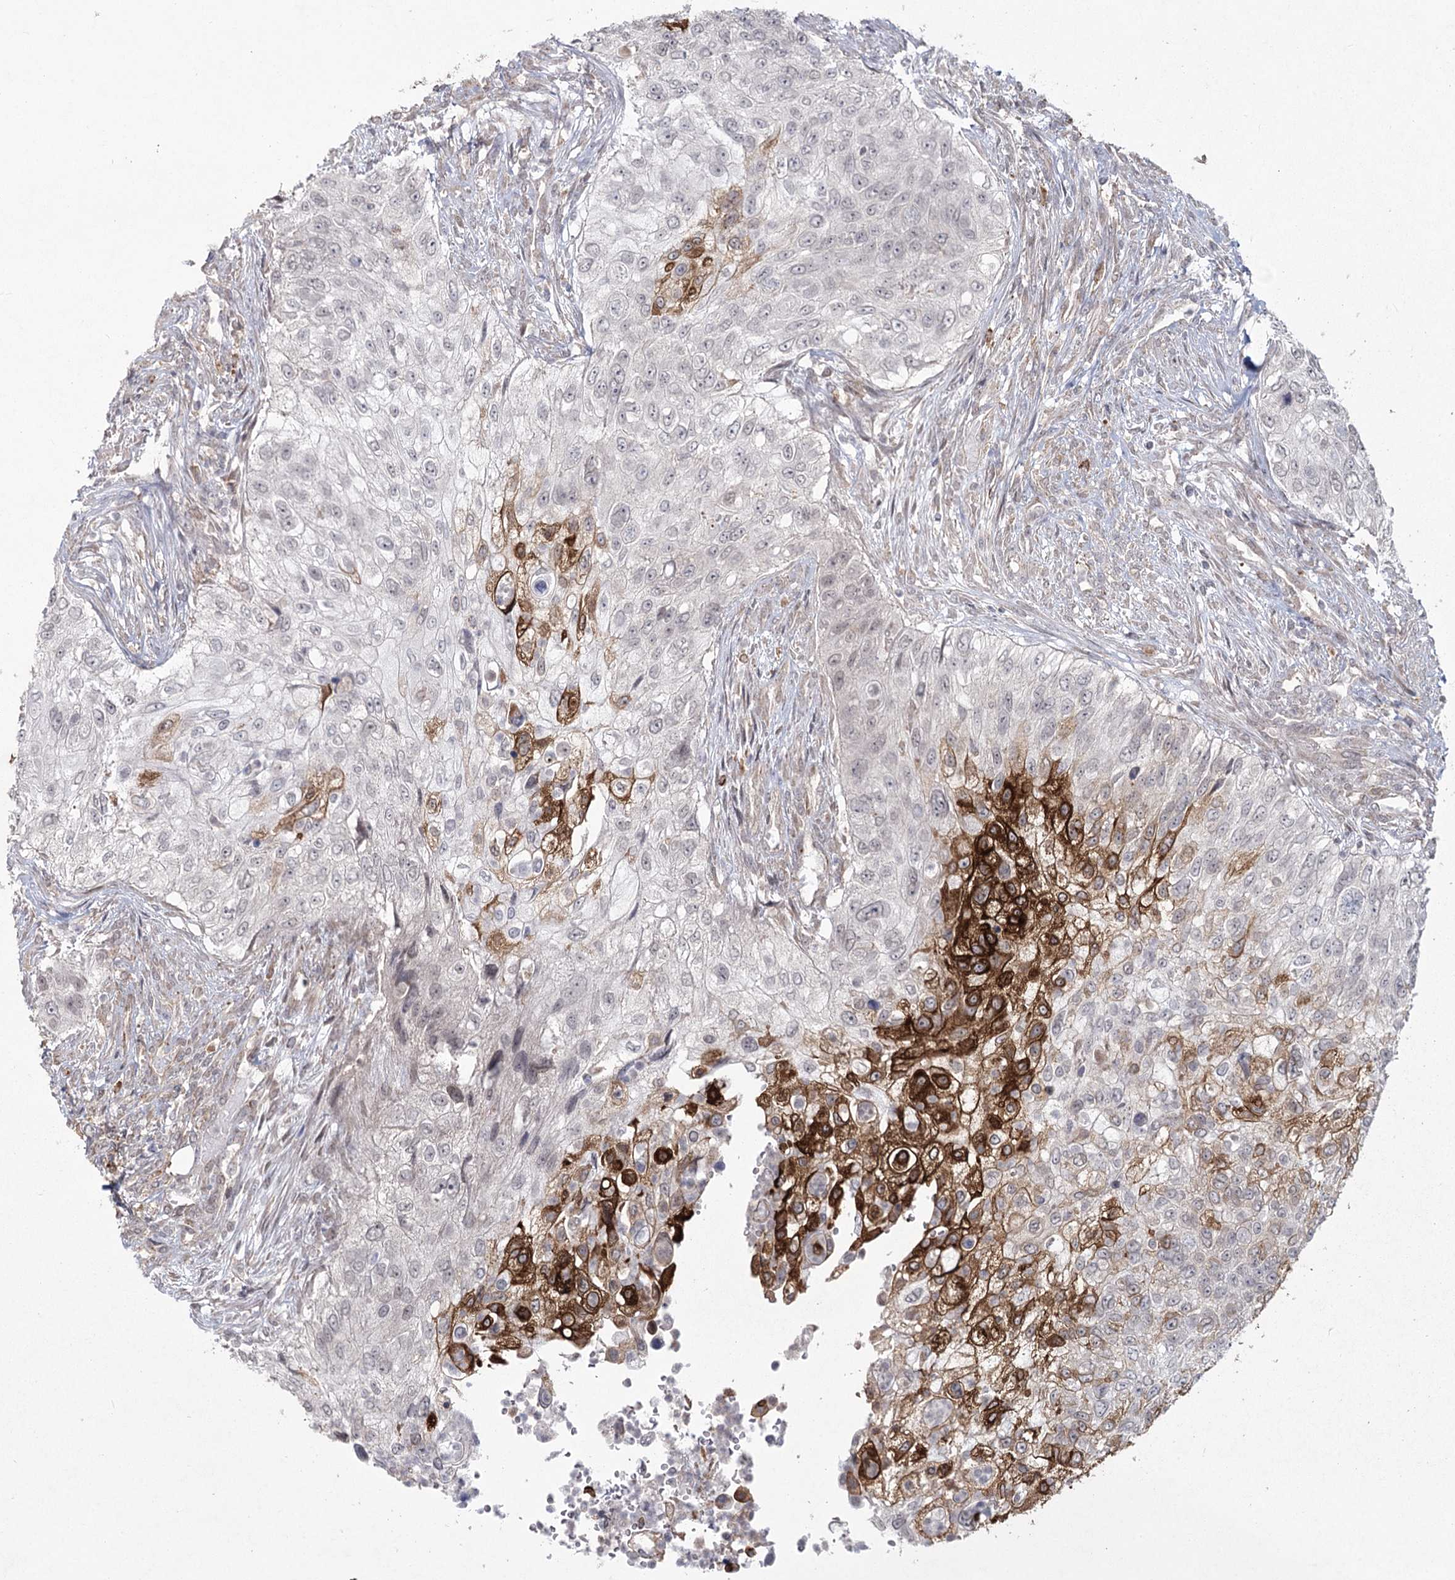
{"staining": {"intensity": "strong", "quantity": "<25%", "location": "cytoplasmic/membranous"}, "tissue": "urothelial cancer", "cell_type": "Tumor cells", "image_type": "cancer", "snomed": [{"axis": "morphology", "description": "Urothelial carcinoma, High grade"}, {"axis": "topography", "description": "Urinary bladder"}], "caption": "There is medium levels of strong cytoplasmic/membranous staining in tumor cells of high-grade urothelial carcinoma, as demonstrated by immunohistochemical staining (brown color).", "gene": "AP2M1", "patient": {"sex": "female", "age": 60}}